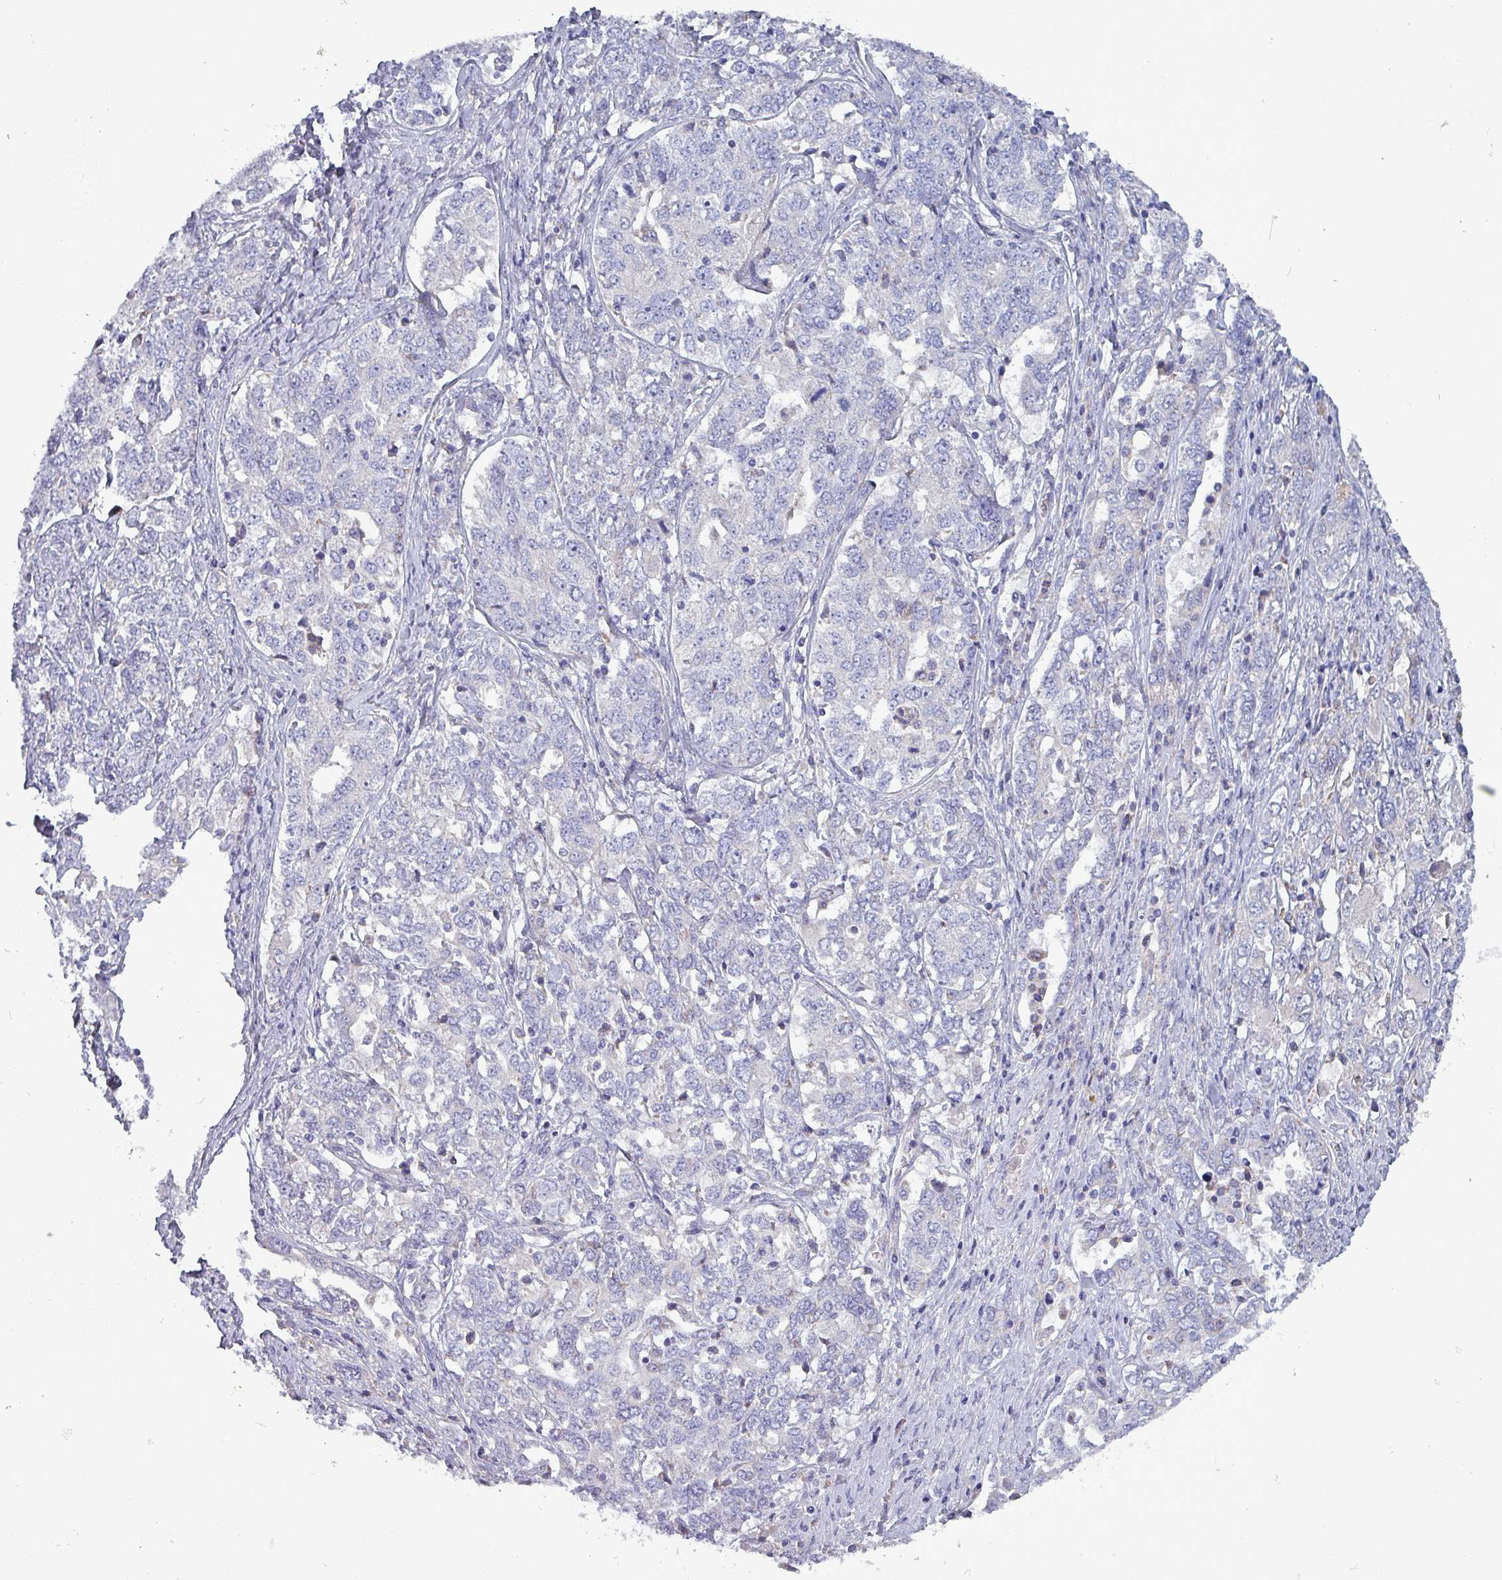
{"staining": {"intensity": "negative", "quantity": "none", "location": "none"}, "tissue": "ovarian cancer", "cell_type": "Tumor cells", "image_type": "cancer", "snomed": [{"axis": "morphology", "description": "Carcinoma, endometroid"}, {"axis": "topography", "description": "Ovary"}], "caption": "The immunohistochemistry histopathology image has no significant positivity in tumor cells of ovarian endometroid carcinoma tissue.", "gene": "HSD3B7", "patient": {"sex": "female", "age": 62}}